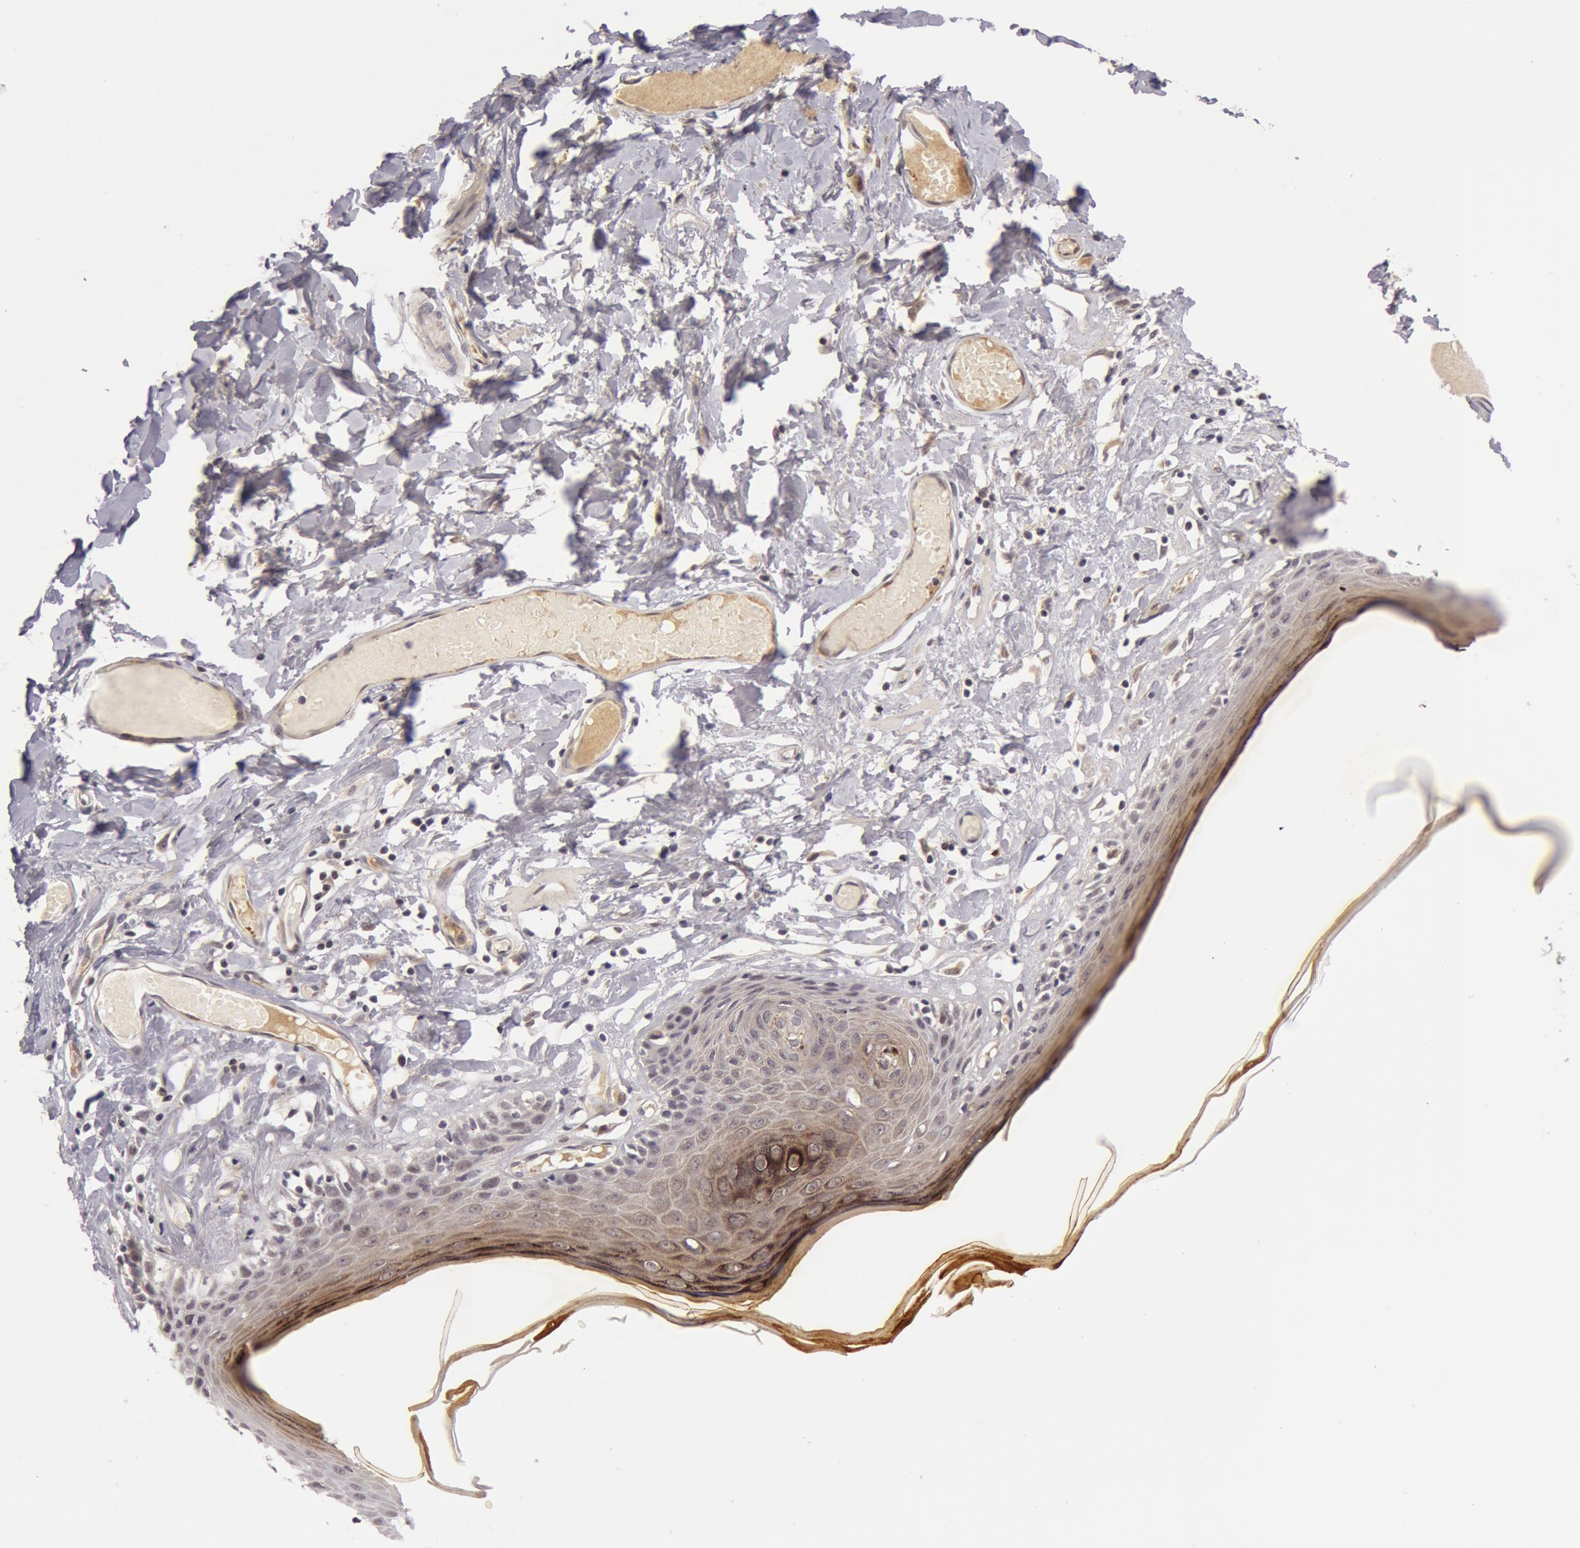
{"staining": {"intensity": "moderate", "quantity": "<25%", "location": "cytoplasmic/membranous"}, "tissue": "skin", "cell_type": "Epidermal cells", "image_type": "normal", "snomed": [{"axis": "morphology", "description": "Normal tissue, NOS"}, {"axis": "topography", "description": "Vascular tissue"}, {"axis": "topography", "description": "Vulva"}, {"axis": "topography", "description": "Peripheral nerve tissue"}], "caption": "Protein expression analysis of normal skin shows moderate cytoplasmic/membranous positivity in about <25% of epidermal cells. (Brightfield microscopy of DAB IHC at high magnification).", "gene": "SYTL4", "patient": {"sex": "female", "age": 86}}